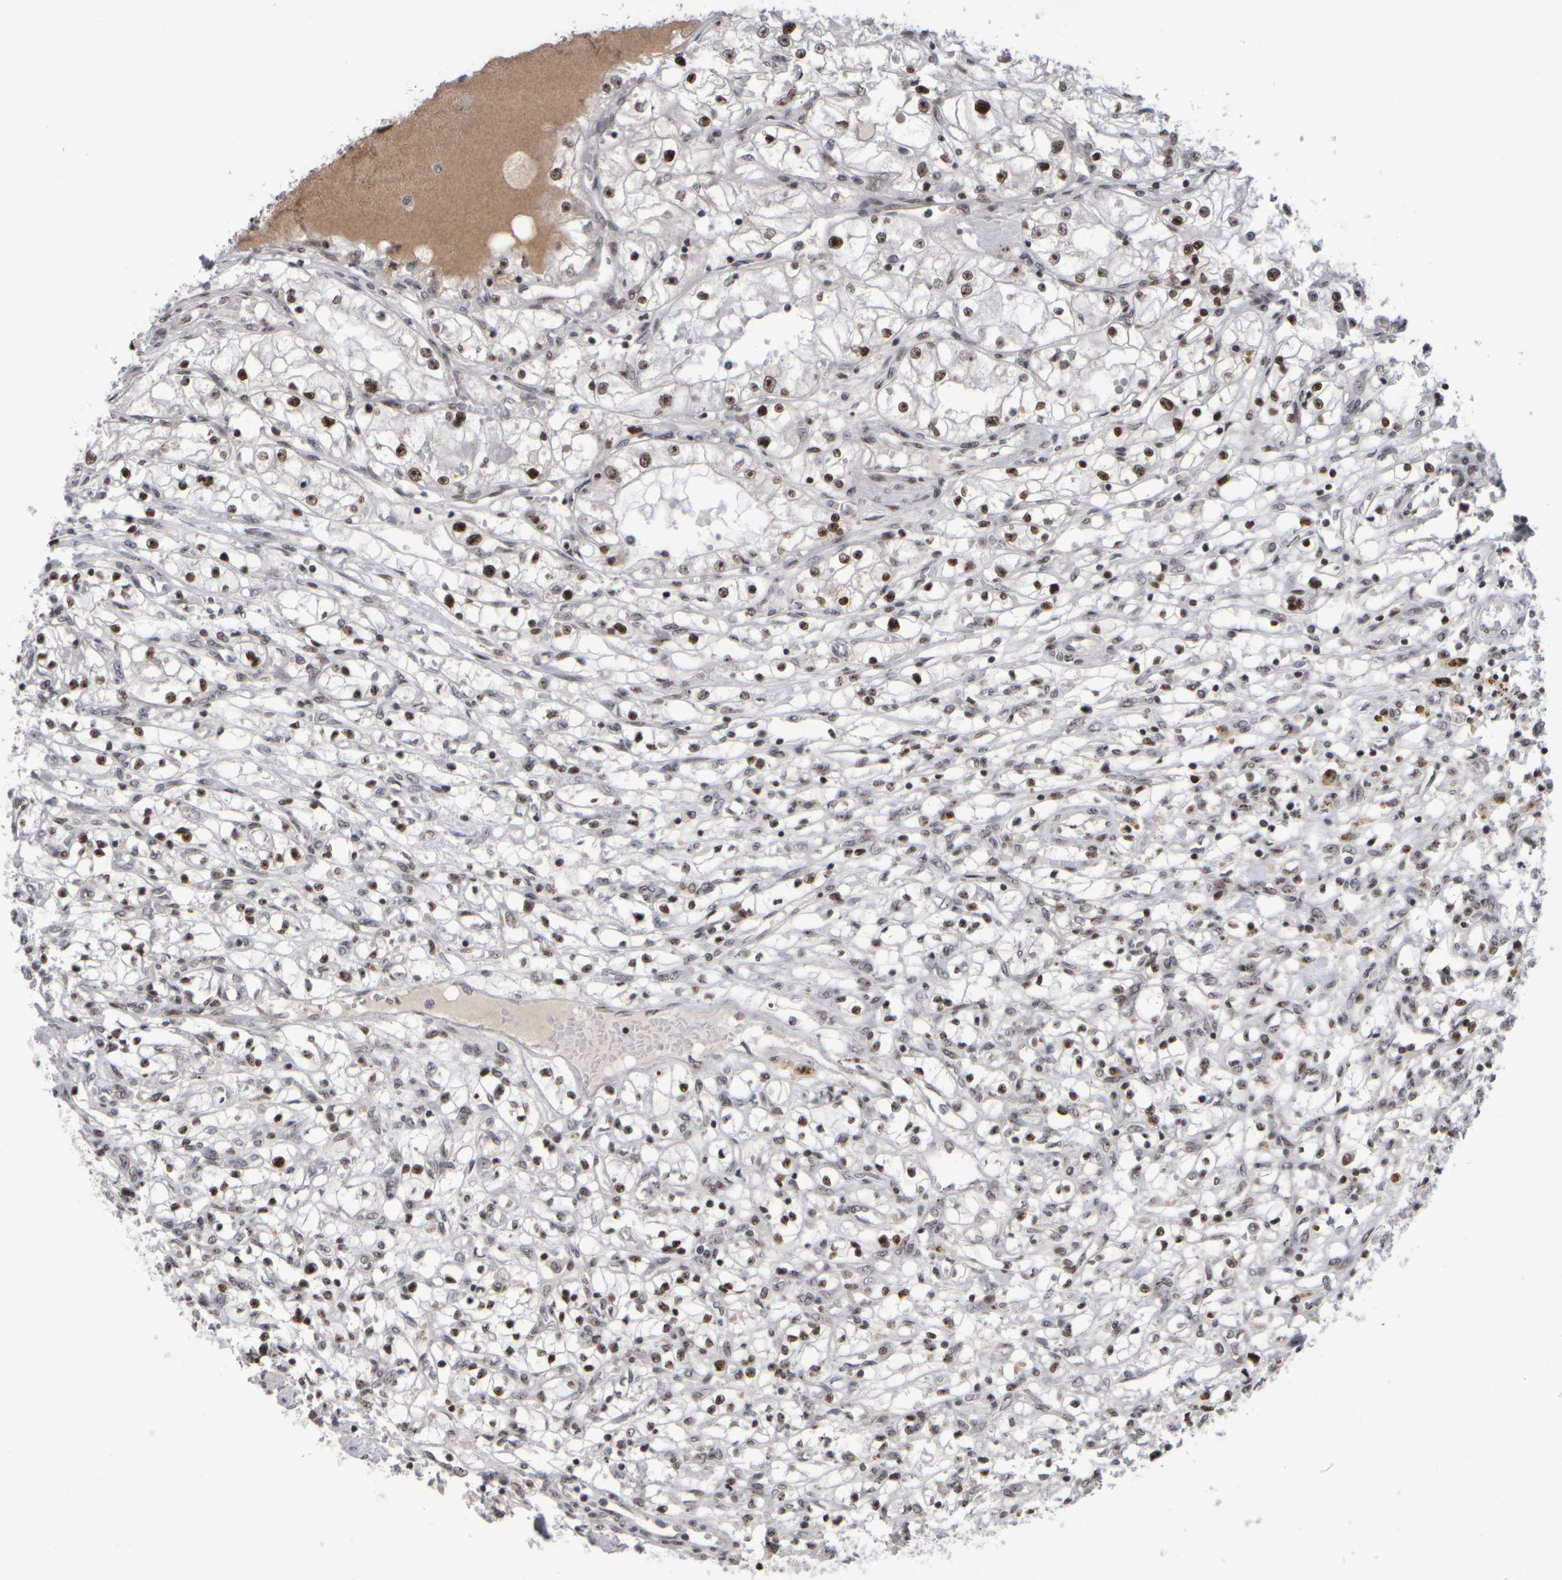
{"staining": {"intensity": "moderate", "quantity": ">75%", "location": "nuclear"}, "tissue": "renal cancer", "cell_type": "Tumor cells", "image_type": "cancer", "snomed": [{"axis": "morphology", "description": "Adenocarcinoma, NOS"}, {"axis": "topography", "description": "Kidney"}], "caption": "Tumor cells exhibit medium levels of moderate nuclear staining in approximately >75% of cells in human renal adenocarcinoma. Ihc stains the protein of interest in brown and the nuclei are stained blue.", "gene": "SURF6", "patient": {"sex": "male", "age": 68}}